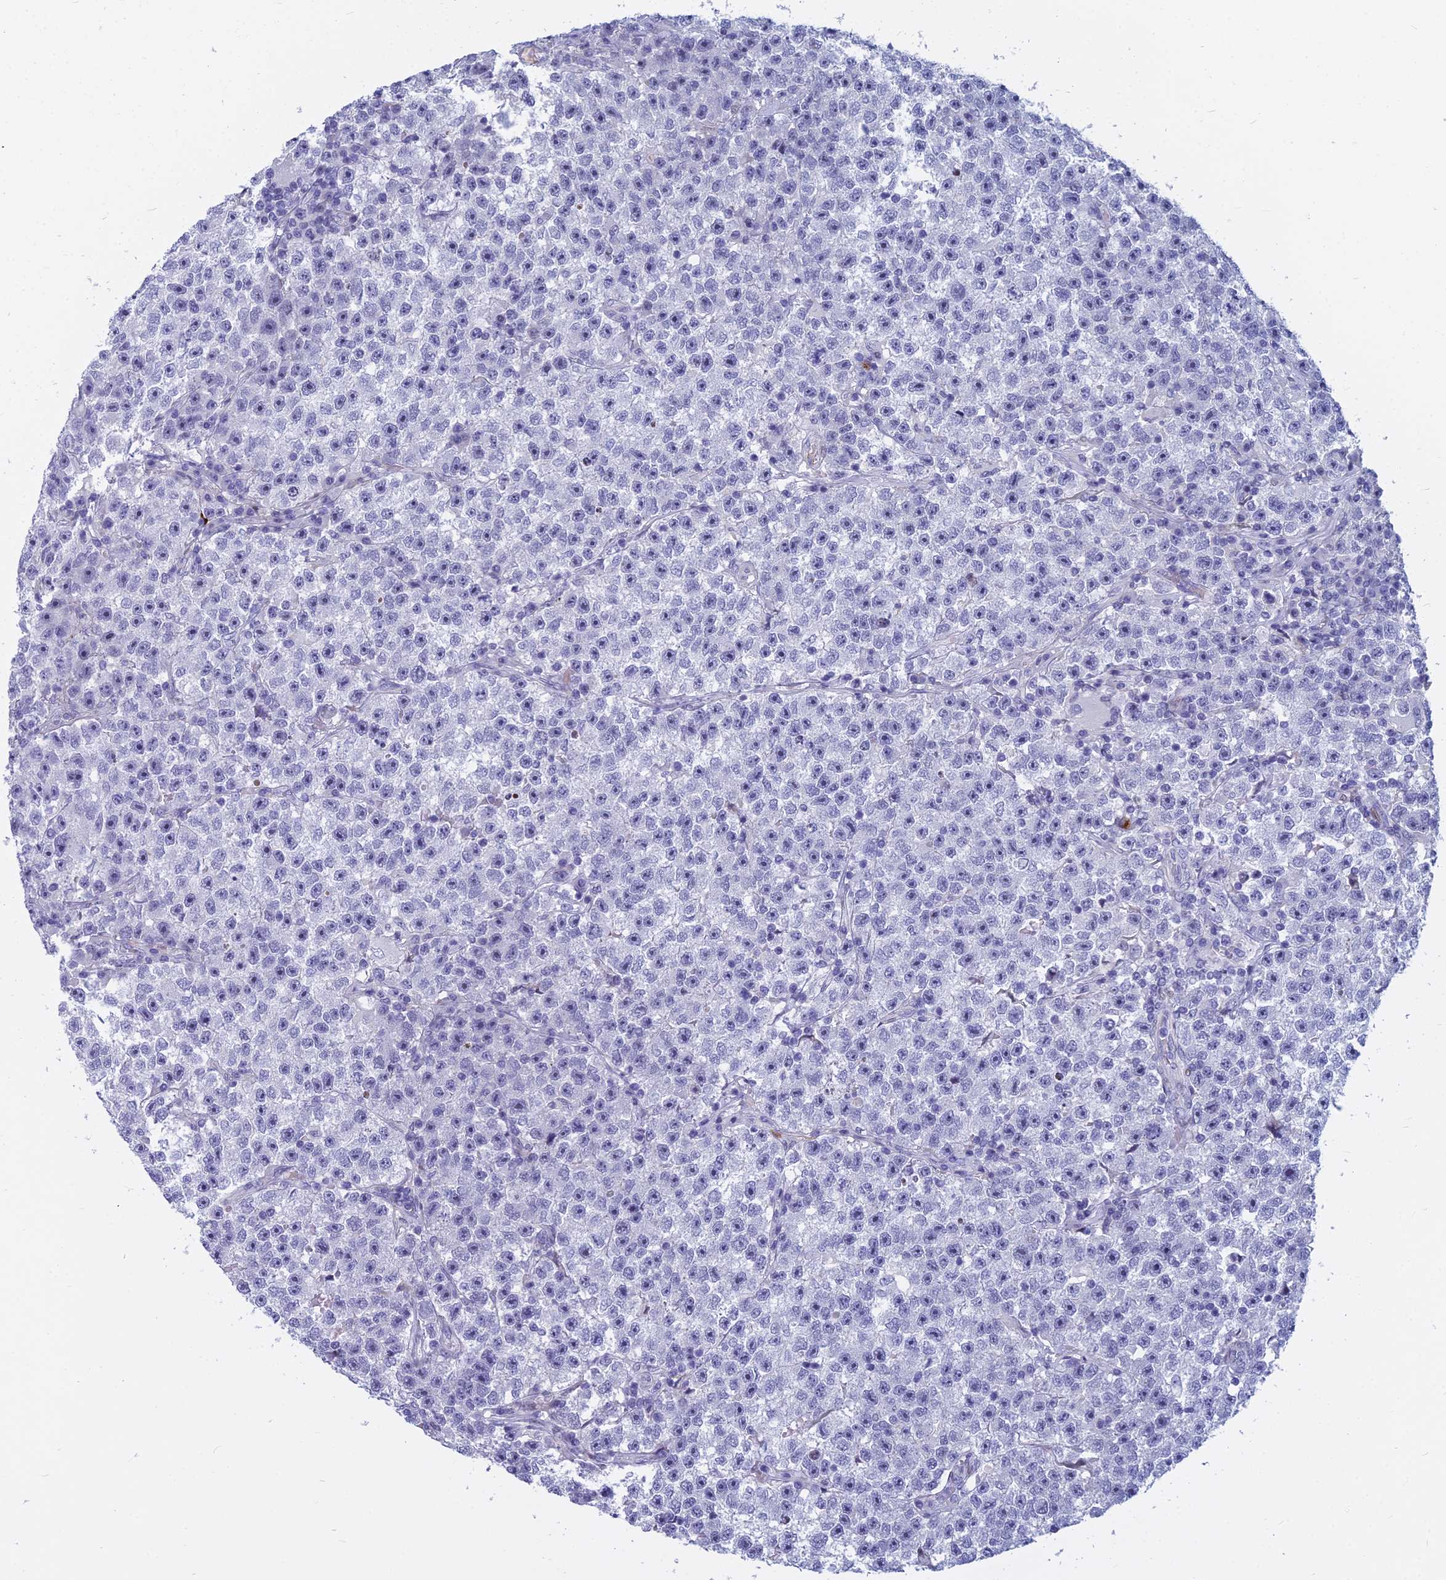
{"staining": {"intensity": "negative", "quantity": "none", "location": "none"}, "tissue": "testis cancer", "cell_type": "Tumor cells", "image_type": "cancer", "snomed": [{"axis": "morphology", "description": "Seminoma, NOS"}, {"axis": "topography", "description": "Testis"}], "caption": "A photomicrograph of human testis cancer (seminoma) is negative for staining in tumor cells. (Brightfield microscopy of DAB immunohistochemistry (IHC) at high magnification).", "gene": "MYBPC2", "patient": {"sex": "male", "age": 22}}